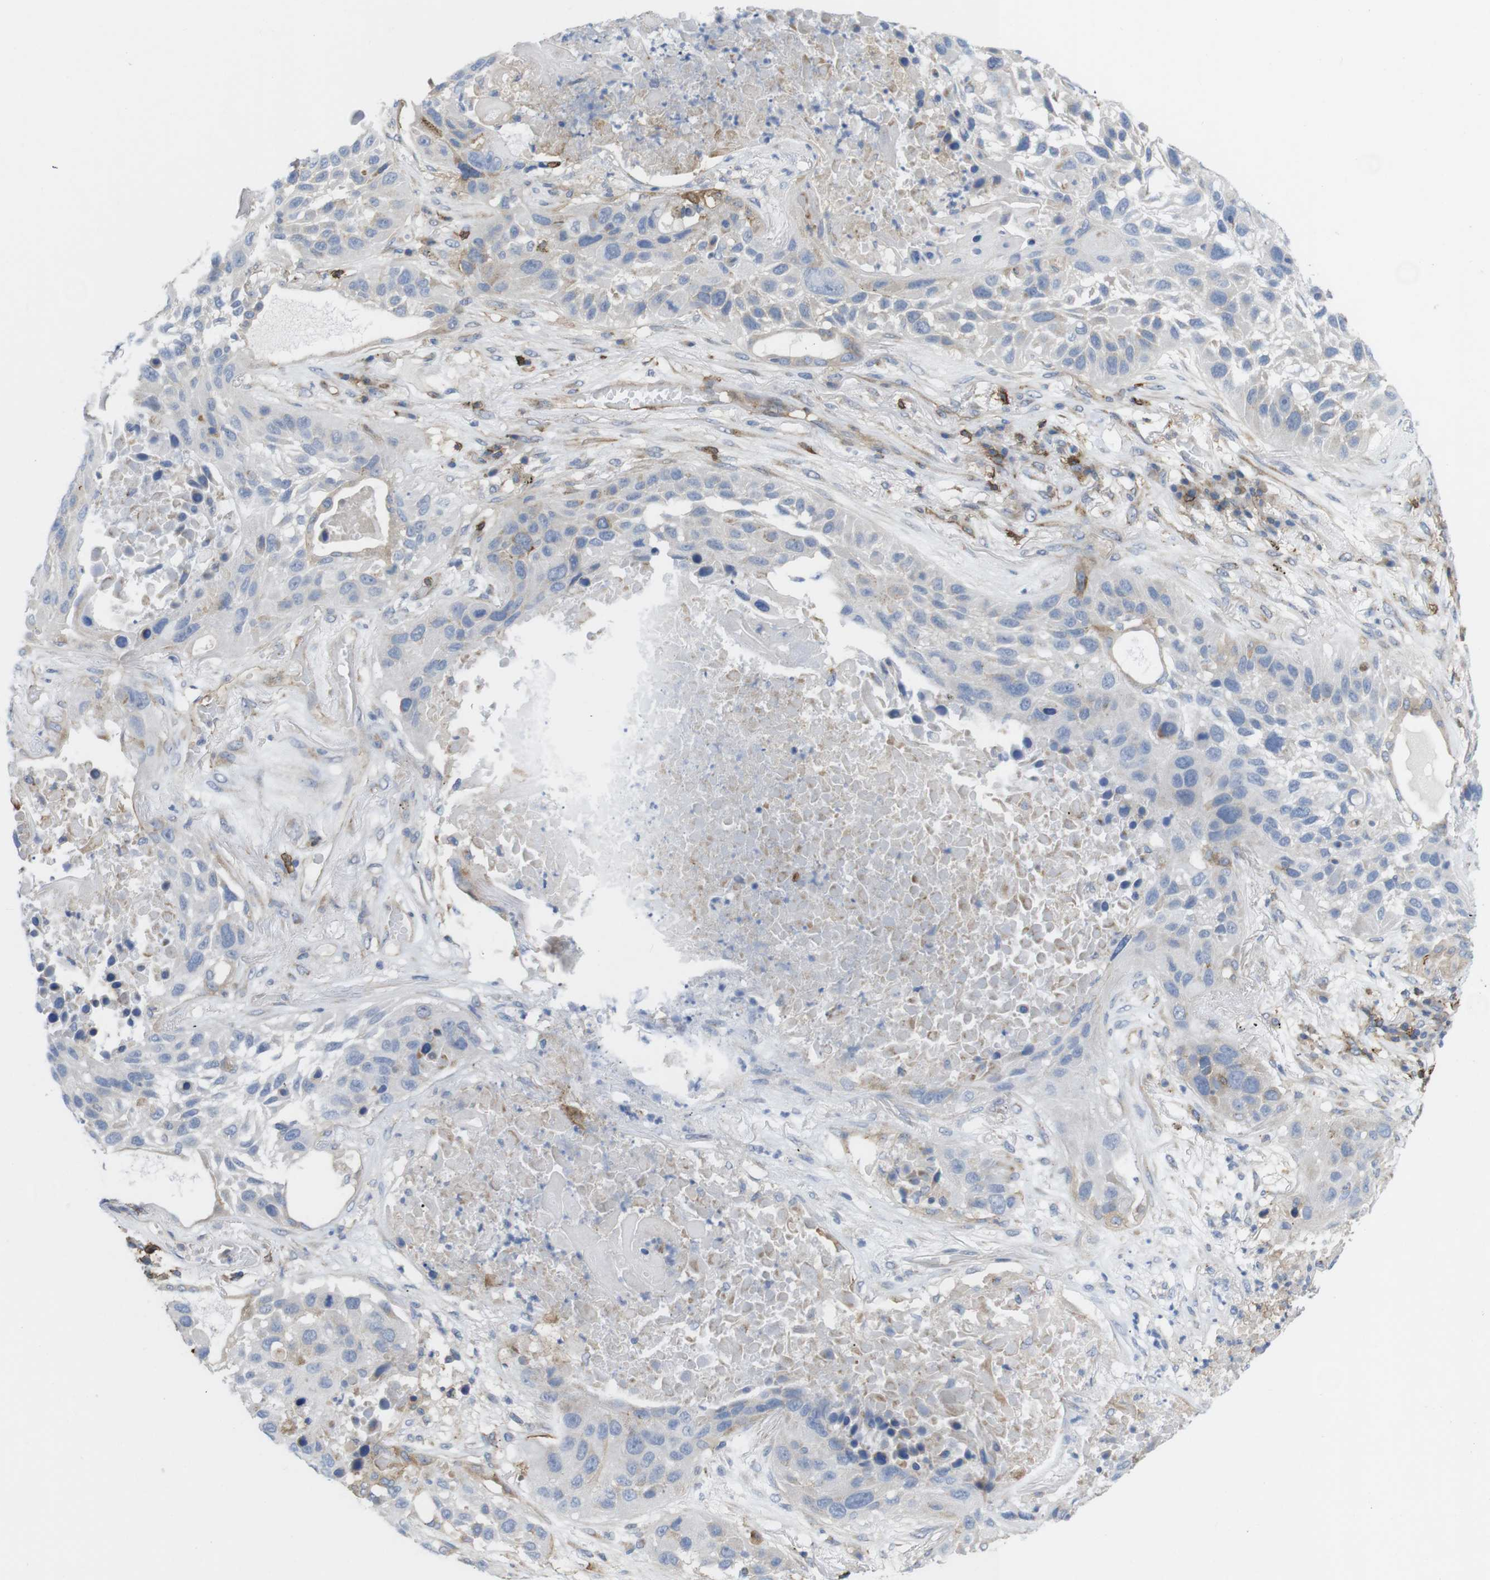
{"staining": {"intensity": "weak", "quantity": "<25%", "location": "cytoplasmic/membranous"}, "tissue": "lung cancer", "cell_type": "Tumor cells", "image_type": "cancer", "snomed": [{"axis": "morphology", "description": "Squamous cell carcinoma, NOS"}, {"axis": "topography", "description": "Lung"}], "caption": "DAB immunohistochemical staining of lung squamous cell carcinoma demonstrates no significant staining in tumor cells. (Brightfield microscopy of DAB immunohistochemistry (IHC) at high magnification).", "gene": "CCR6", "patient": {"sex": "male", "age": 57}}